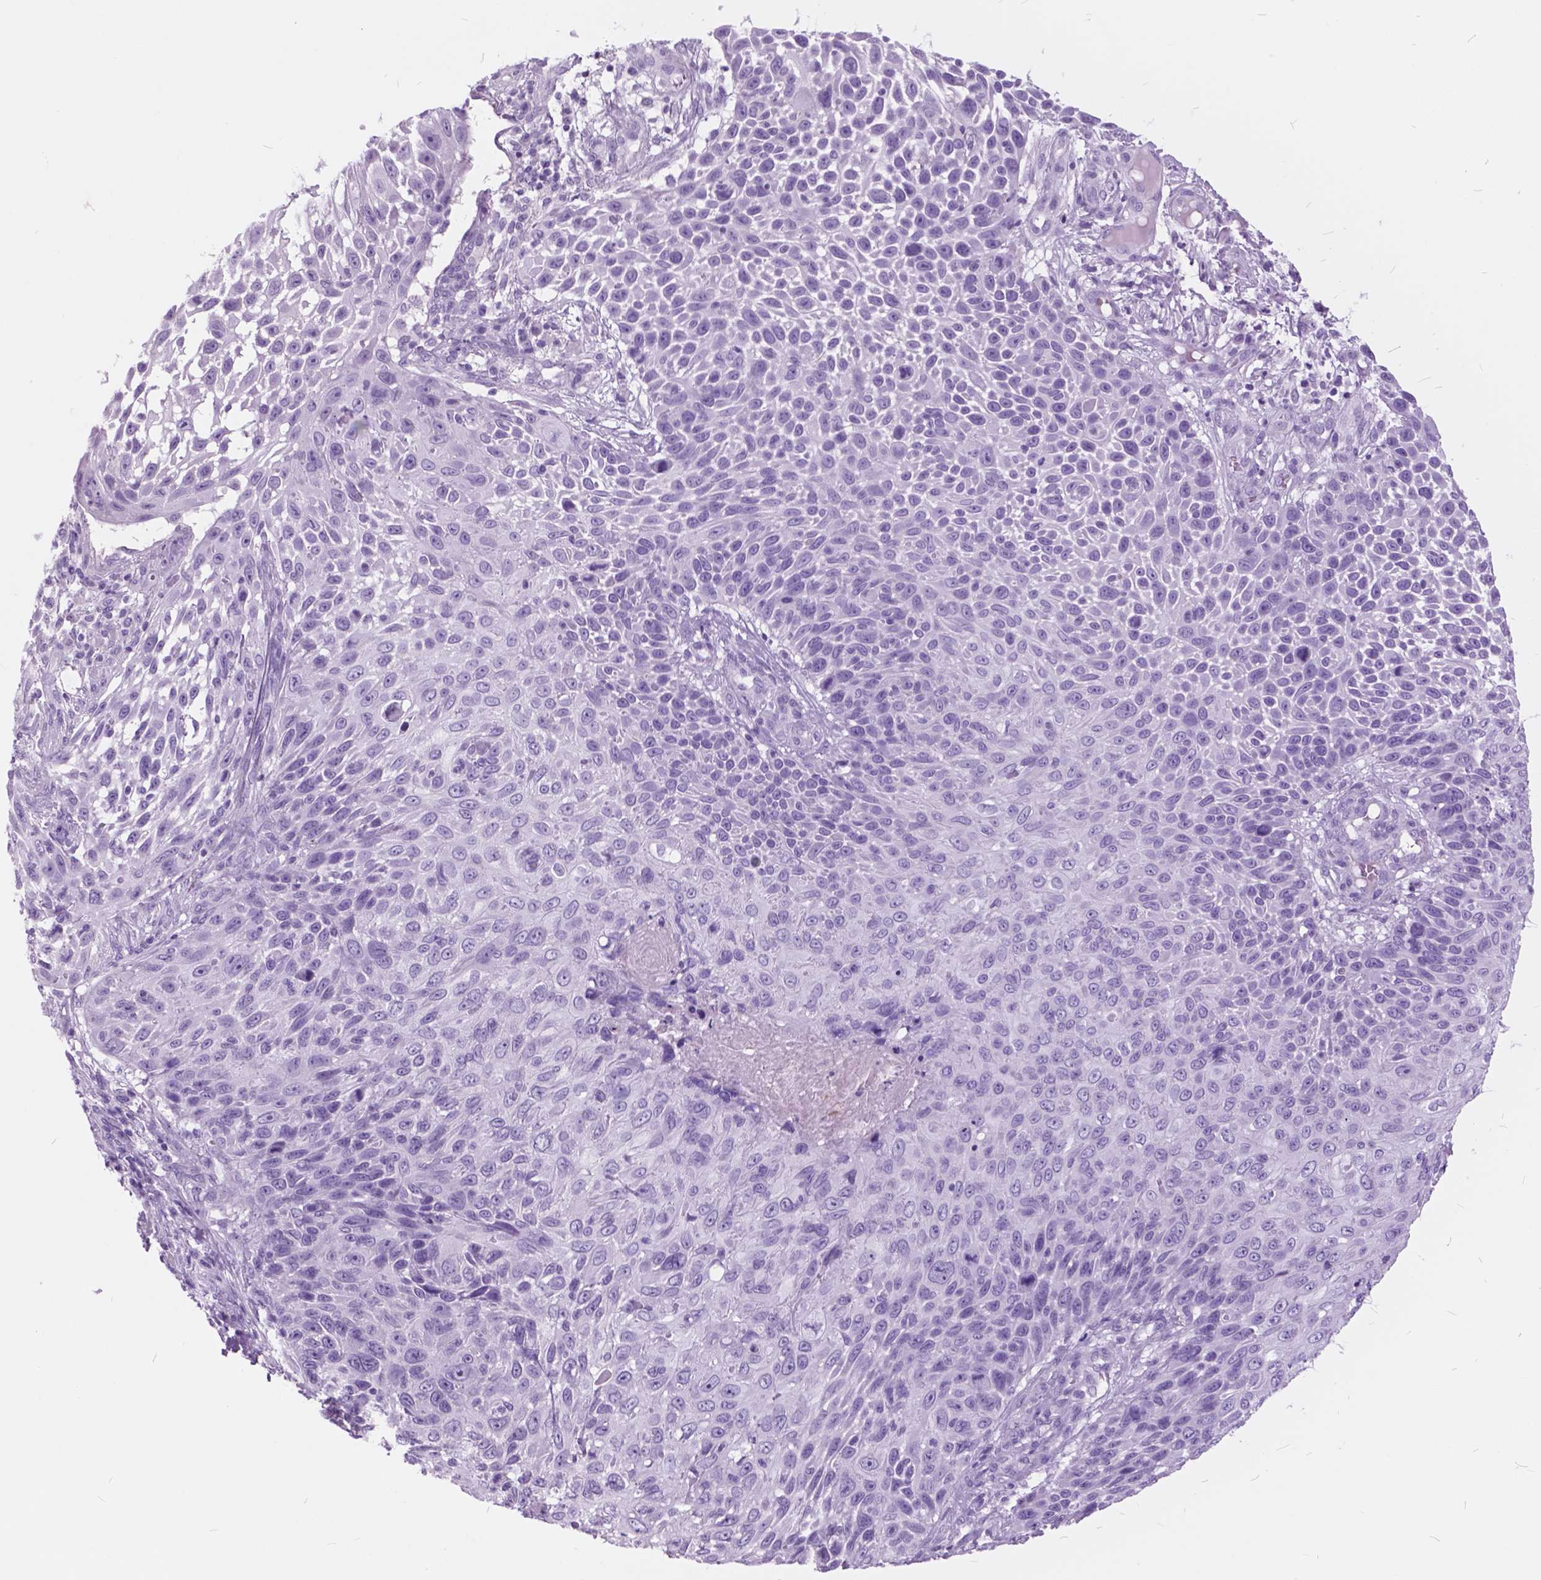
{"staining": {"intensity": "negative", "quantity": "none", "location": "none"}, "tissue": "skin cancer", "cell_type": "Tumor cells", "image_type": "cancer", "snomed": [{"axis": "morphology", "description": "Squamous cell carcinoma, NOS"}, {"axis": "topography", "description": "Skin"}], "caption": "IHC histopathology image of human skin cancer stained for a protein (brown), which reveals no positivity in tumor cells. The staining is performed using DAB brown chromogen with nuclei counter-stained in using hematoxylin.", "gene": "GDF9", "patient": {"sex": "male", "age": 92}}